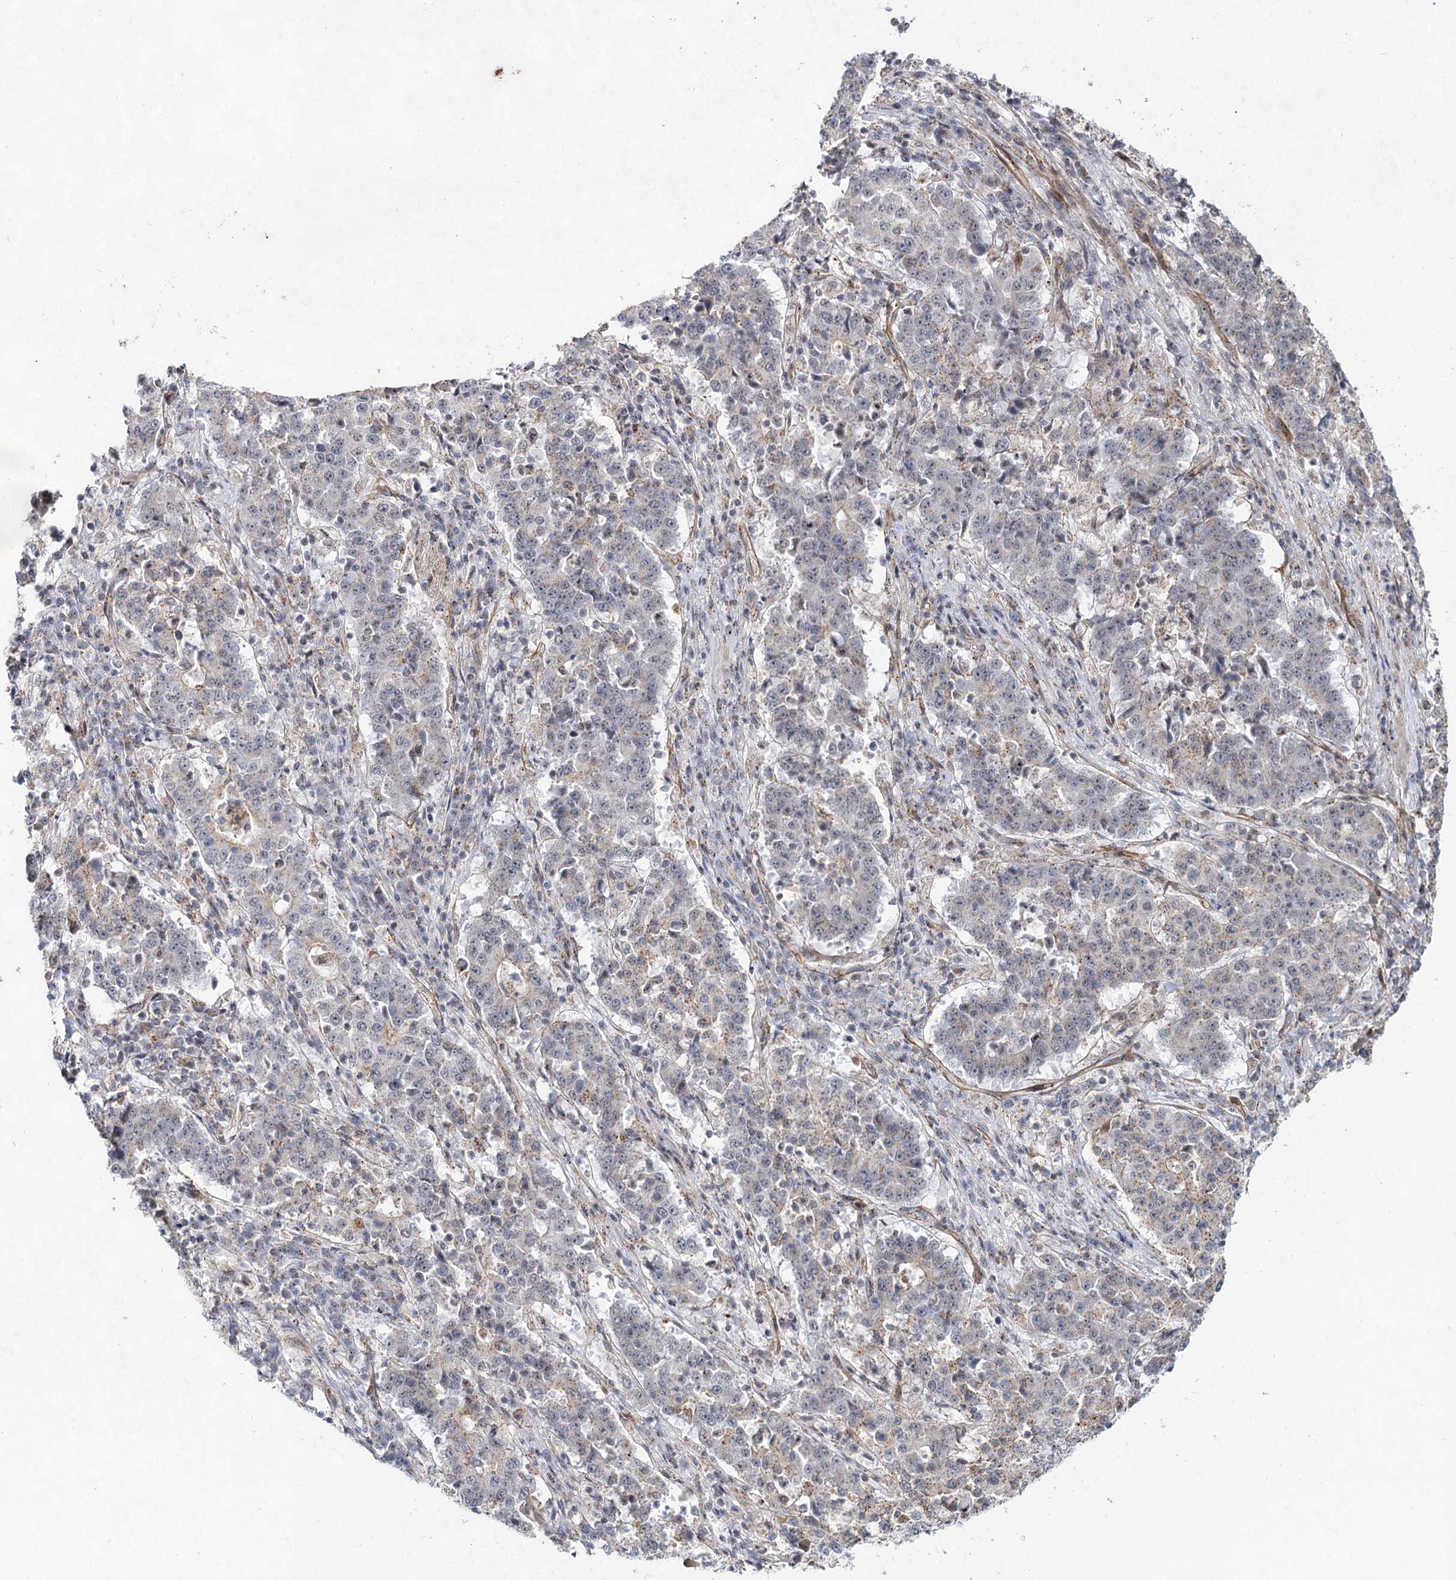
{"staining": {"intensity": "weak", "quantity": "<25%", "location": "cytoplasmic/membranous"}, "tissue": "stomach cancer", "cell_type": "Tumor cells", "image_type": "cancer", "snomed": [{"axis": "morphology", "description": "Adenocarcinoma, NOS"}, {"axis": "topography", "description": "Stomach"}], "caption": "Immunohistochemistry of human stomach cancer demonstrates no staining in tumor cells.", "gene": "ATL2", "patient": {"sex": "male", "age": 59}}